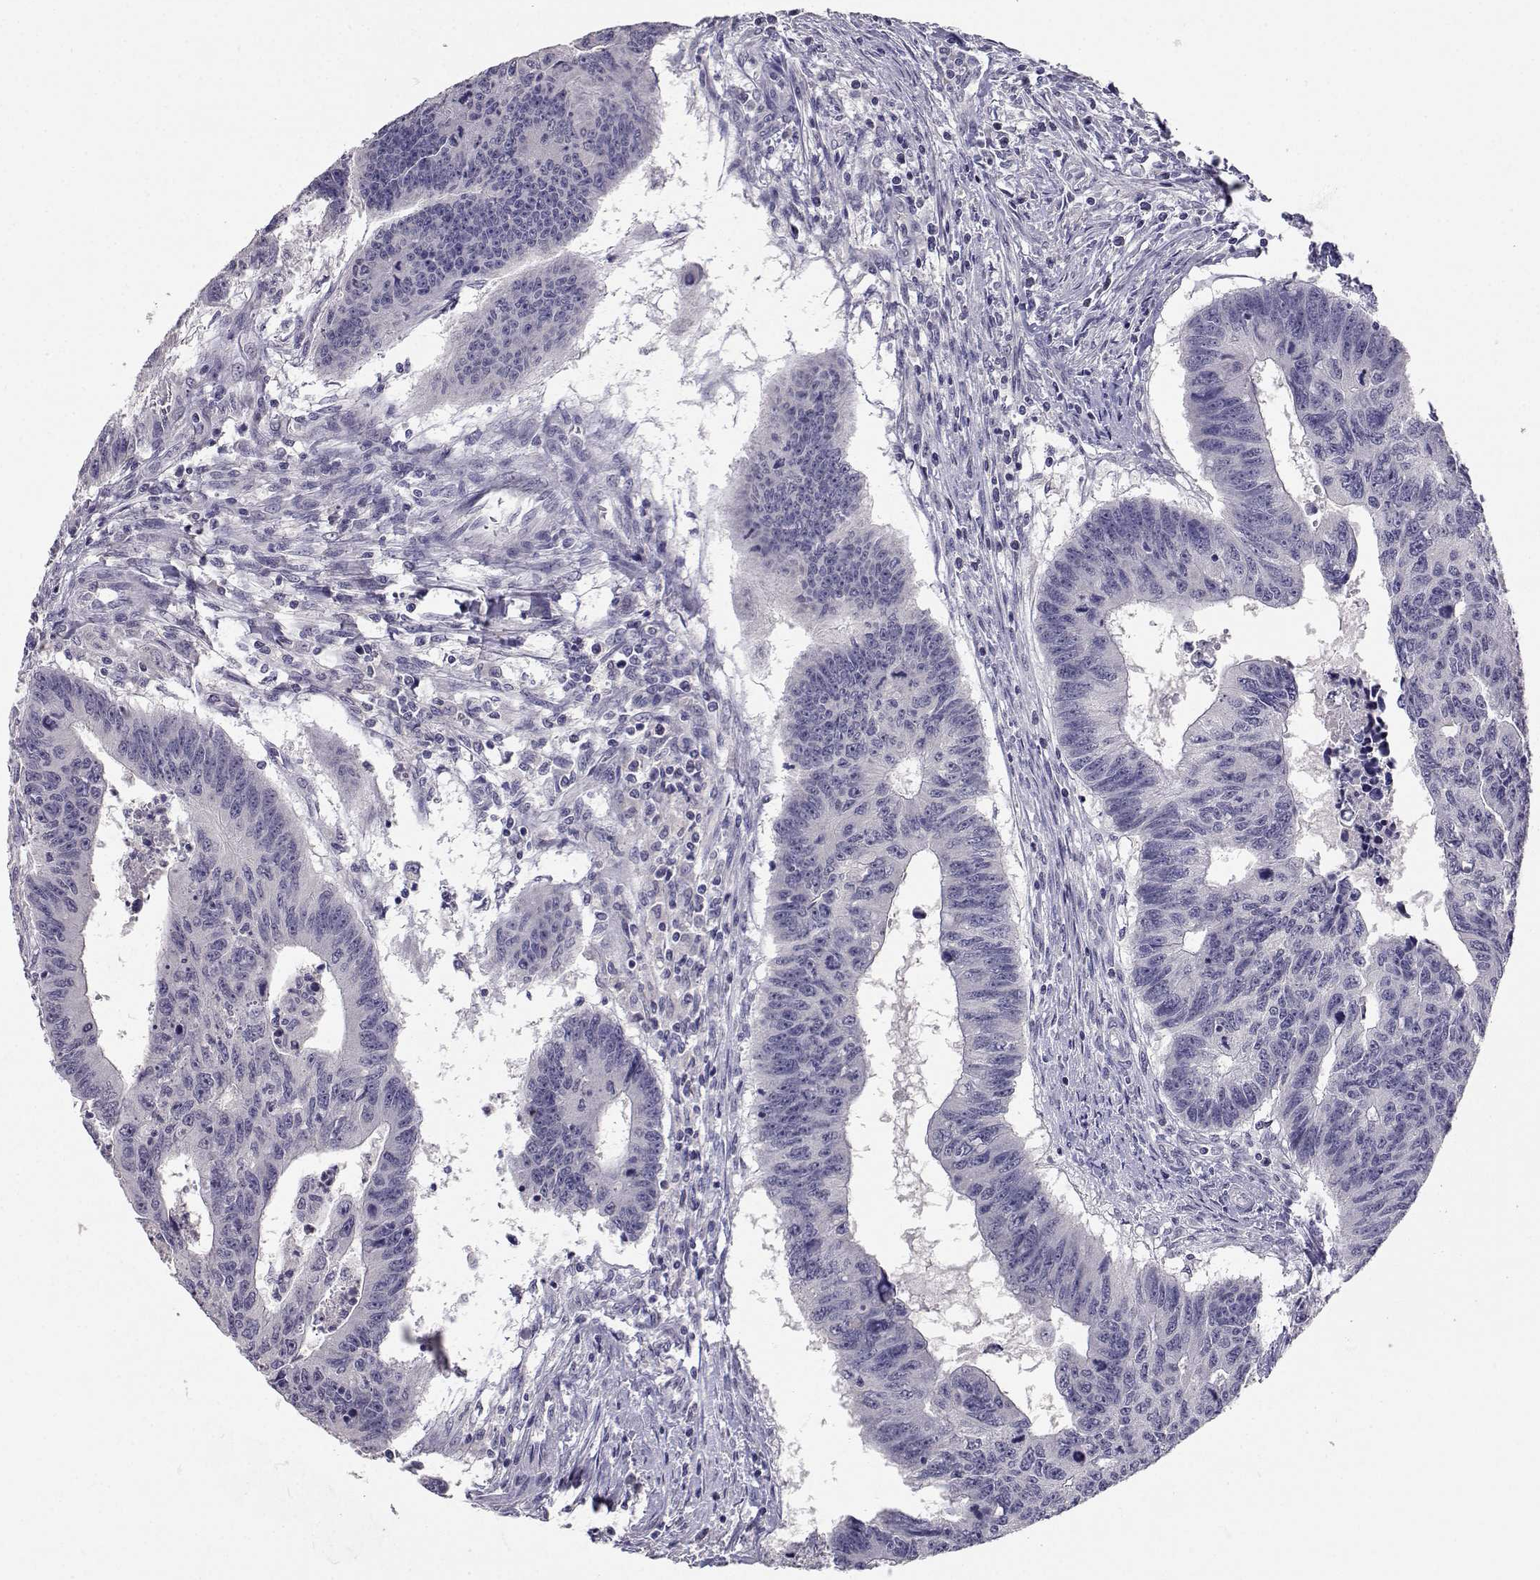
{"staining": {"intensity": "negative", "quantity": "none", "location": "none"}, "tissue": "colorectal cancer", "cell_type": "Tumor cells", "image_type": "cancer", "snomed": [{"axis": "morphology", "description": "Adenocarcinoma, NOS"}, {"axis": "topography", "description": "Rectum"}], "caption": "This image is of colorectal cancer stained with immunohistochemistry to label a protein in brown with the nuclei are counter-stained blue. There is no positivity in tumor cells. (Stains: DAB (3,3'-diaminobenzidine) IHC with hematoxylin counter stain, Microscopy: brightfield microscopy at high magnification).", "gene": "SLC6A3", "patient": {"sex": "female", "age": 85}}